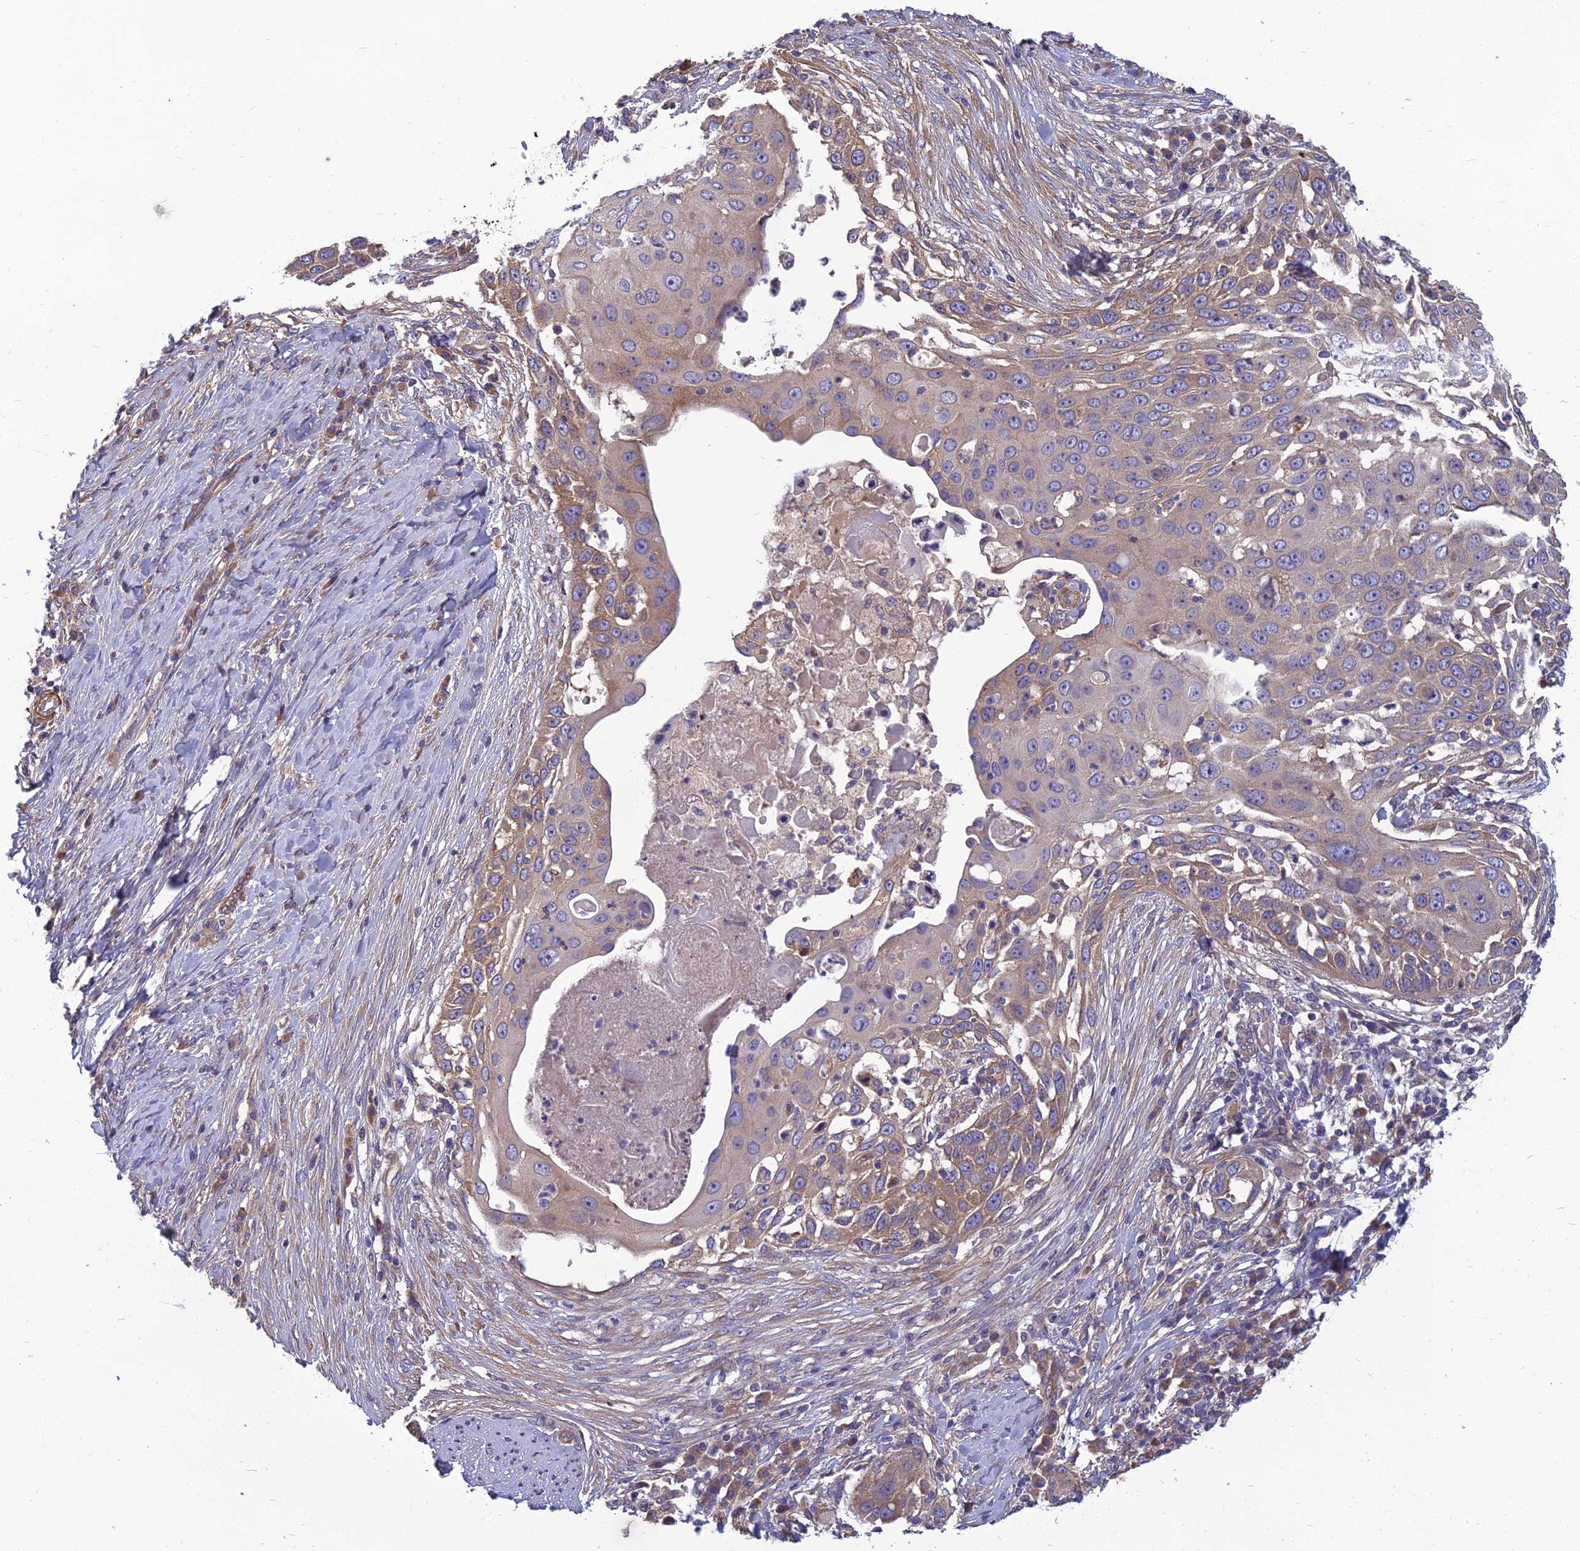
{"staining": {"intensity": "moderate", "quantity": "<25%", "location": "cytoplasmic/membranous"}, "tissue": "skin cancer", "cell_type": "Tumor cells", "image_type": "cancer", "snomed": [{"axis": "morphology", "description": "Squamous cell carcinoma, NOS"}, {"axis": "topography", "description": "Skin"}], "caption": "Moderate cytoplasmic/membranous protein expression is present in approximately <25% of tumor cells in skin cancer (squamous cell carcinoma).", "gene": "WDR24", "patient": {"sex": "female", "age": 44}}